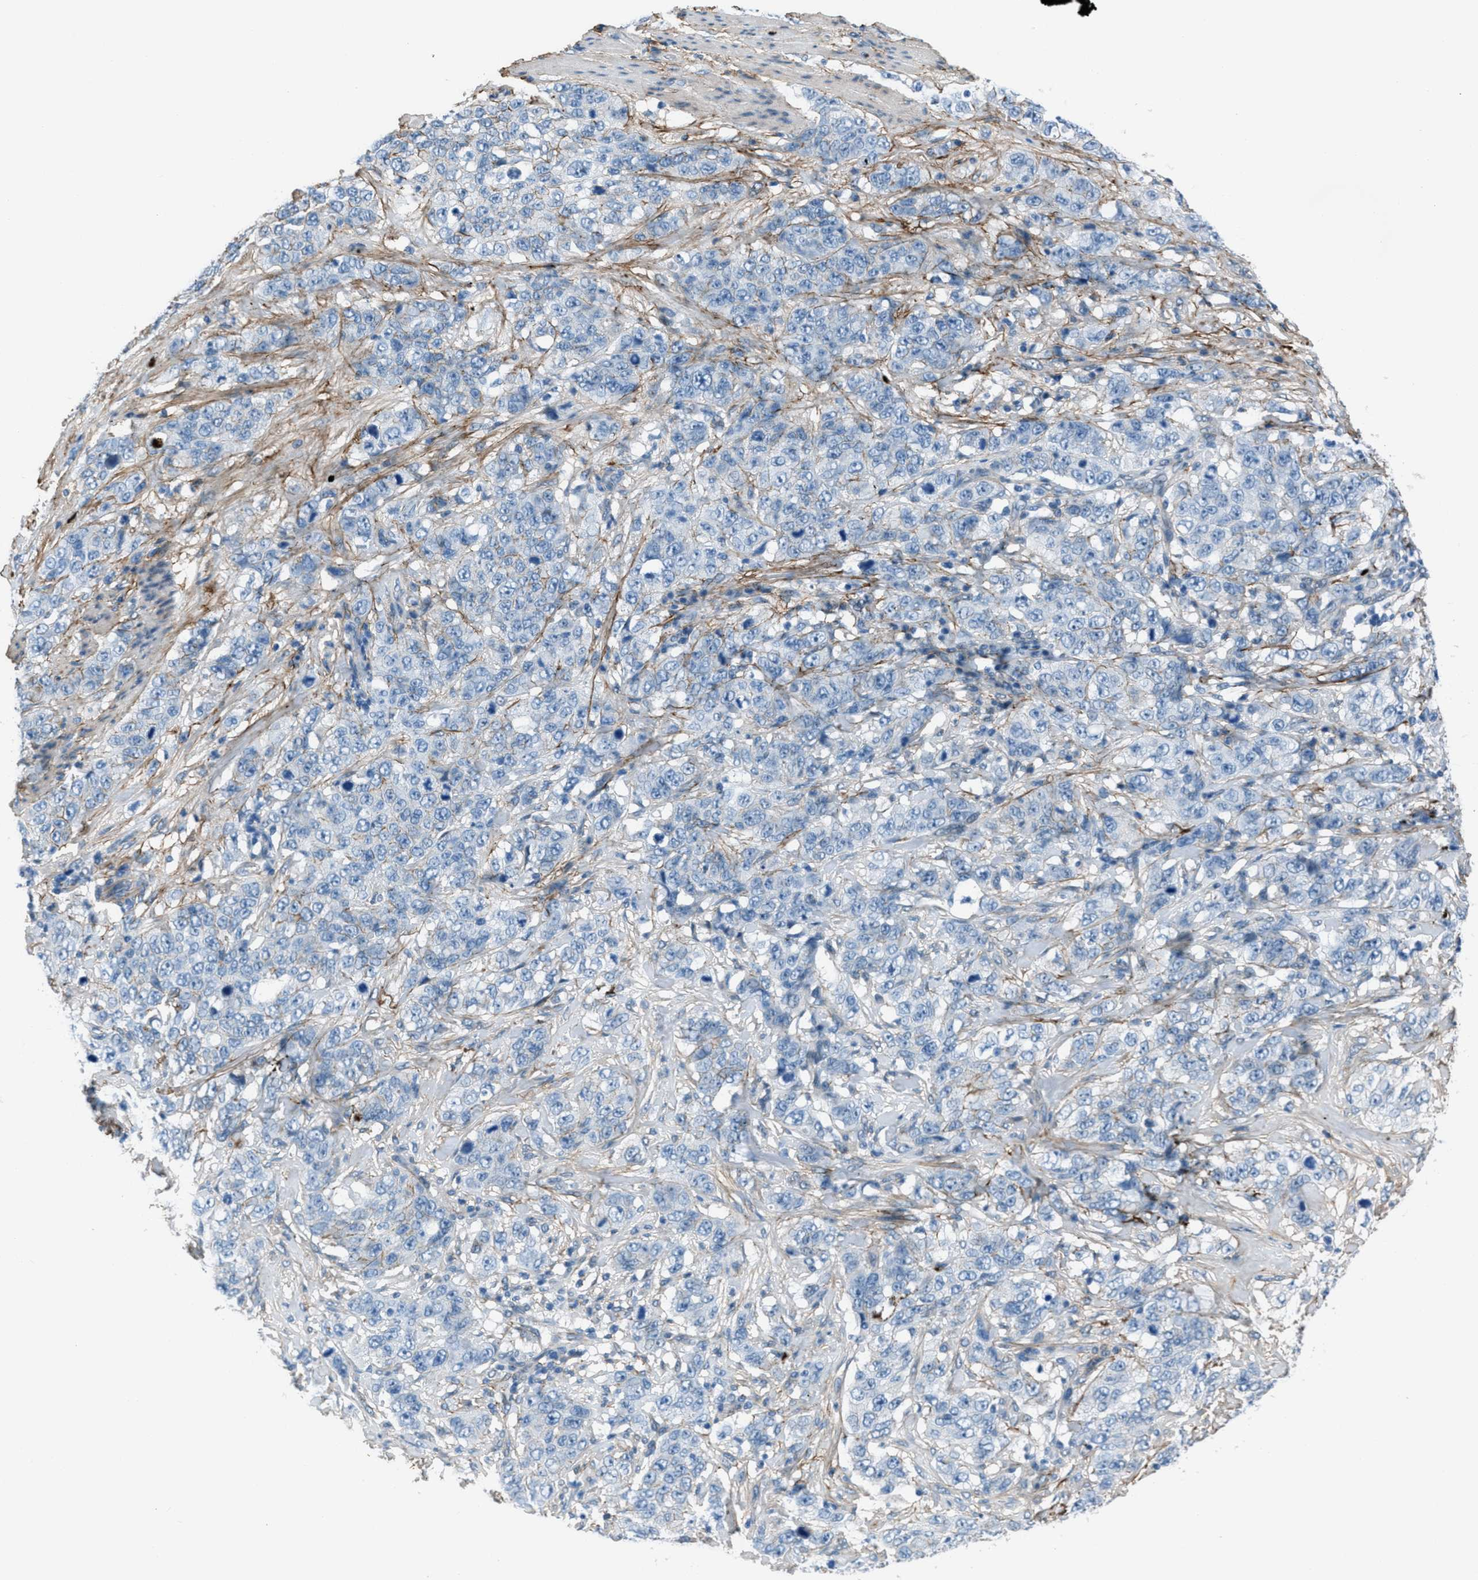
{"staining": {"intensity": "negative", "quantity": "none", "location": "none"}, "tissue": "stomach cancer", "cell_type": "Tumor cells", "image_type": "cancer", "snomed": [{"axis": "morphology", "description": "Adenocarcinoma, NOS"}, {"axis": "topography", "description": "Stomach"}], "caption": "Tumor cells show no significant expression in stomach cancer. (Stains: DAB immunohistochemistry (IHC) with hematoxylin counter stain, Microscopy: brightfield microscopy at high magnification).", "gene": "FBN1", "patient": {"sex": "male", "age": 48}}